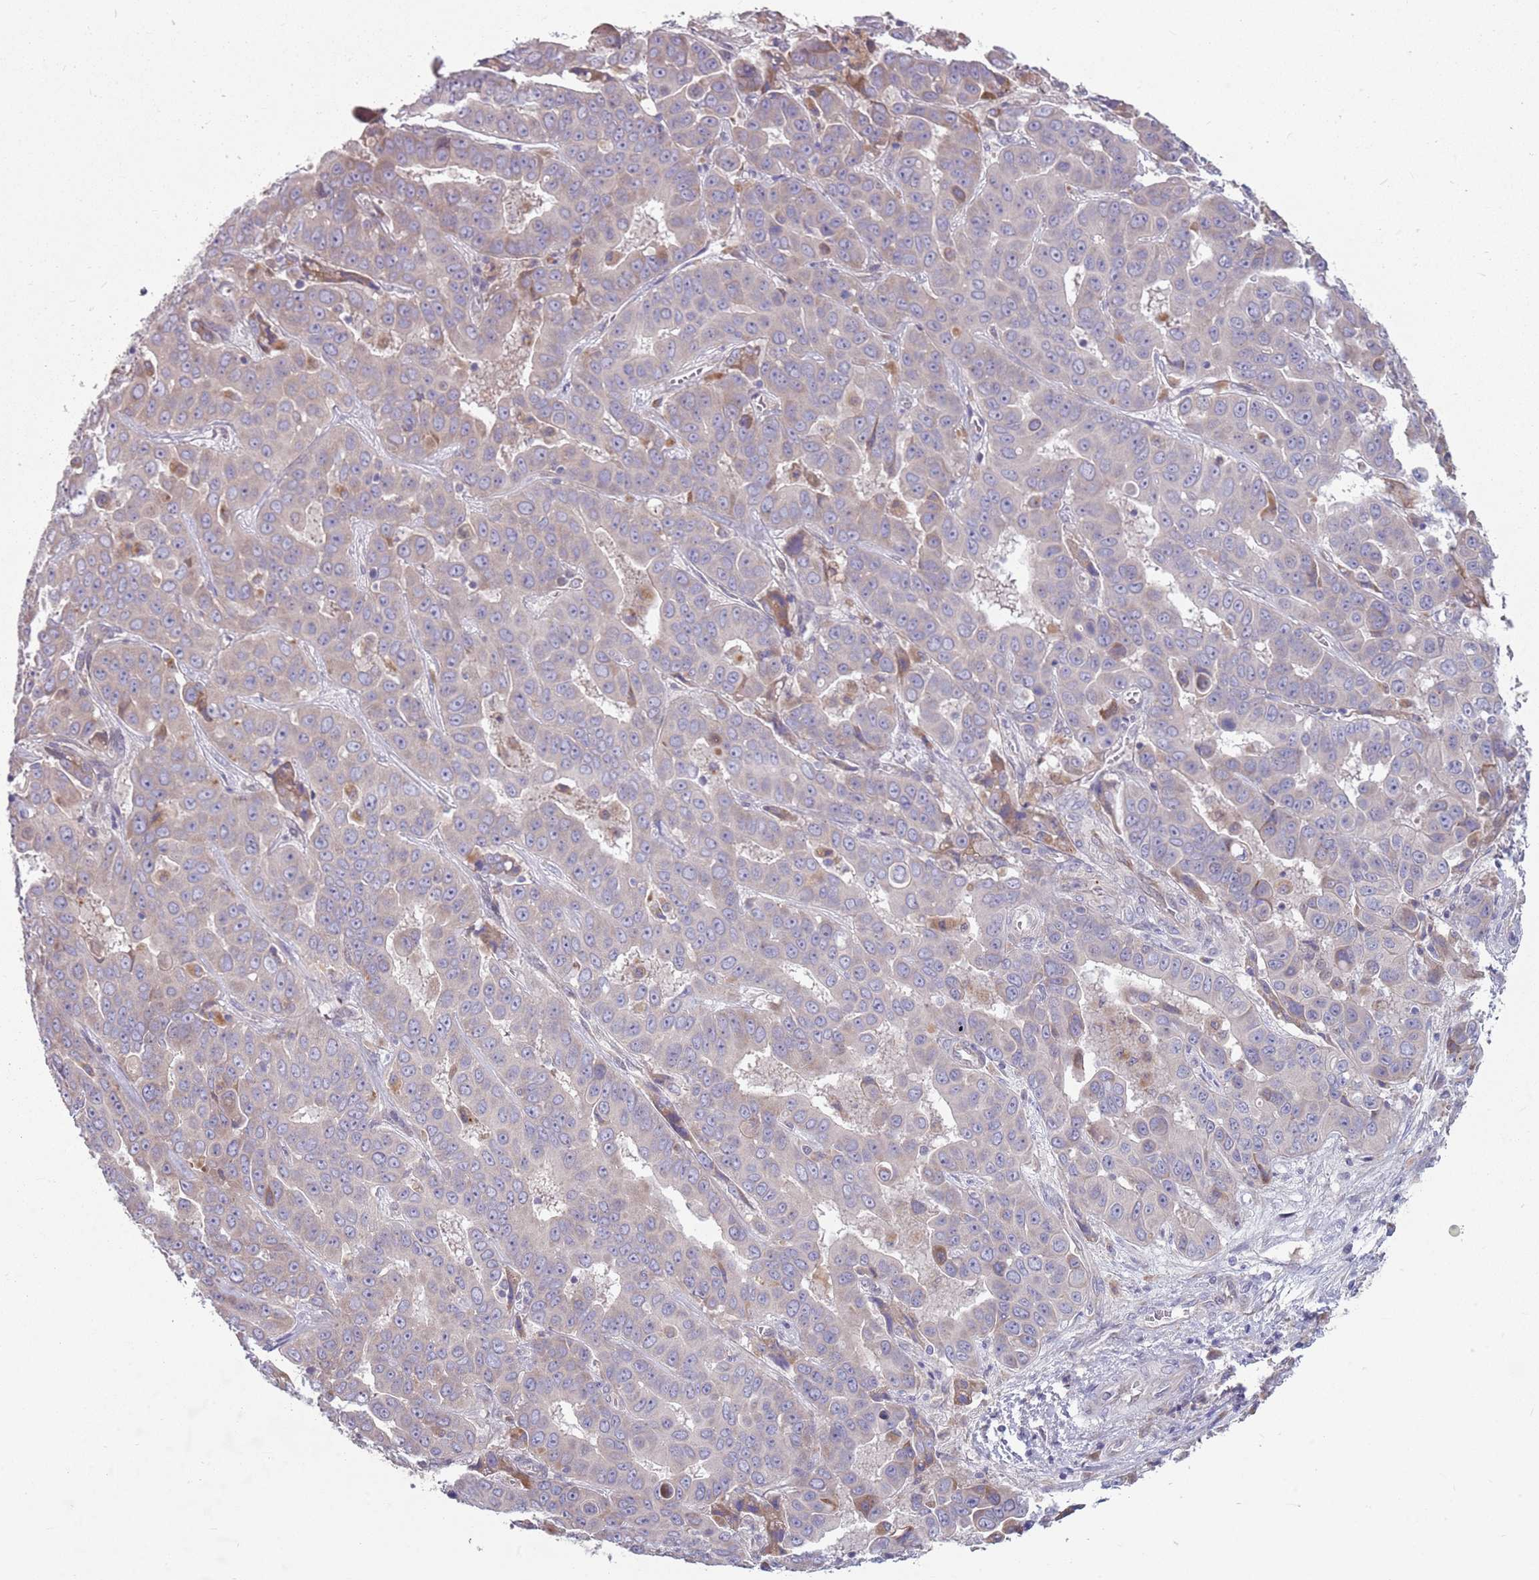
{"staining": {"intensity": "weak", "quantity": "<25%", "location": "cytoplasmic/membranous"}, "tissue": "liver cancer", "cell_type": "Tumor cells", "image_type": "cancer", "snomed": [{"axis": "morphology", "description": "Cholangiocarcinoma"}, {"axis": "topography", "description": "Liver"}], "caption": "High magnification brightfield microscopy of liver cancer stained with DAB (3,3'-diaminobenzidine) (brown) and counterstained with hematoxylin (blue): tumor cells show no significant staining.", "gene": "PPP1R27", "patient": {"sex": "female", "age": 52}}